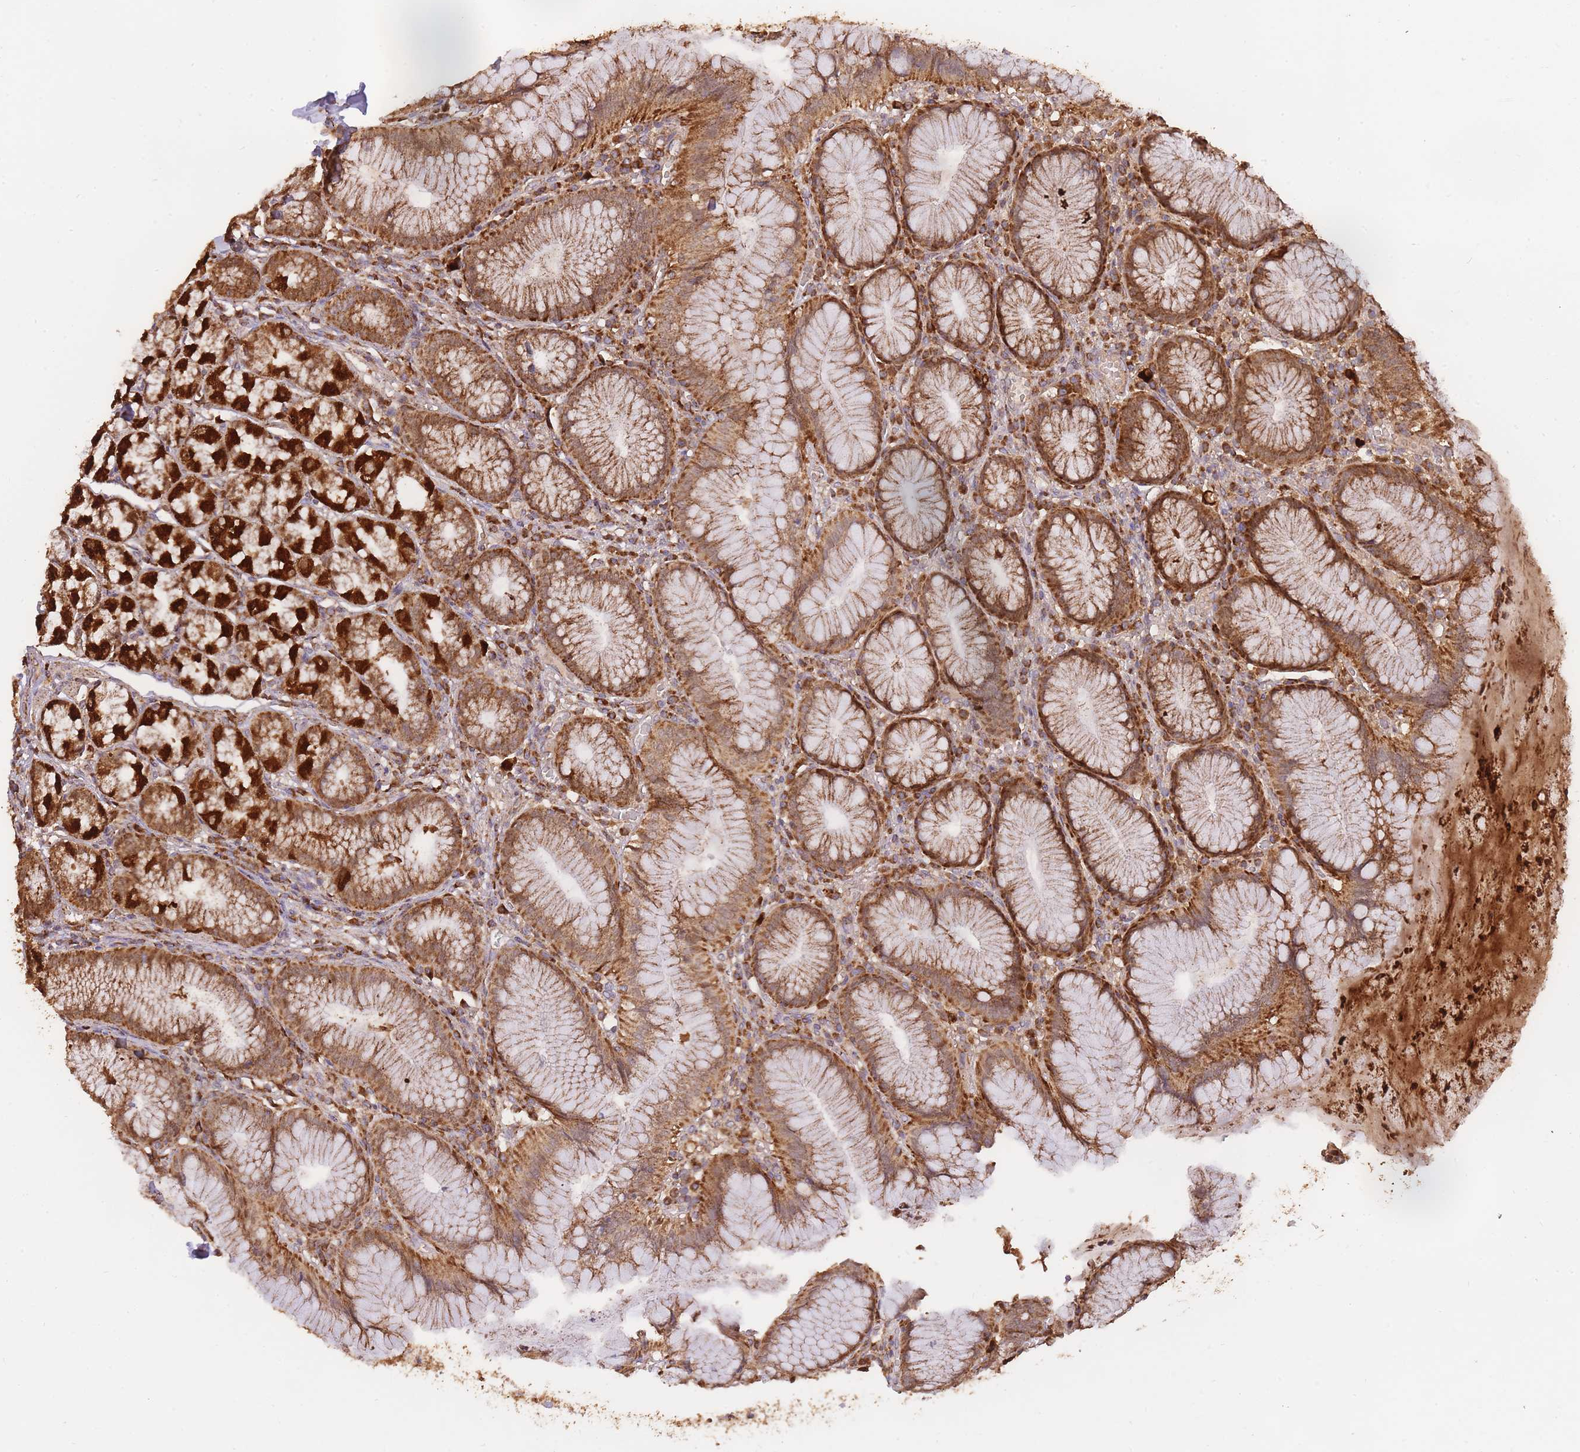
{"staining": {"intensity": "strong", "quantity": ">75%", "location": "cytoplasmic/membranous"}, "tissue": "stomach", "cell_type": "Glandular cells", "image_type": "normal", "snomed": [{"axis": "morphology", "description": "Normal tissue, NOS"}, {"axis": "topography", "description": "Stomach"}], "caption": "High-magnification brightfield microscopy of unremarkable stomach stained with DAB (brown) and counterstained with hematoxylin (blue). glandular cells exhibit strong cytoplasmic/membranous positivity is identified in approximately>75% of cells. Immunohistochemistry stains the protein of interest in brown and the nuclei are stained blue.", "gene": "PREP", "patient": {"sex": "male", "age": 55}}